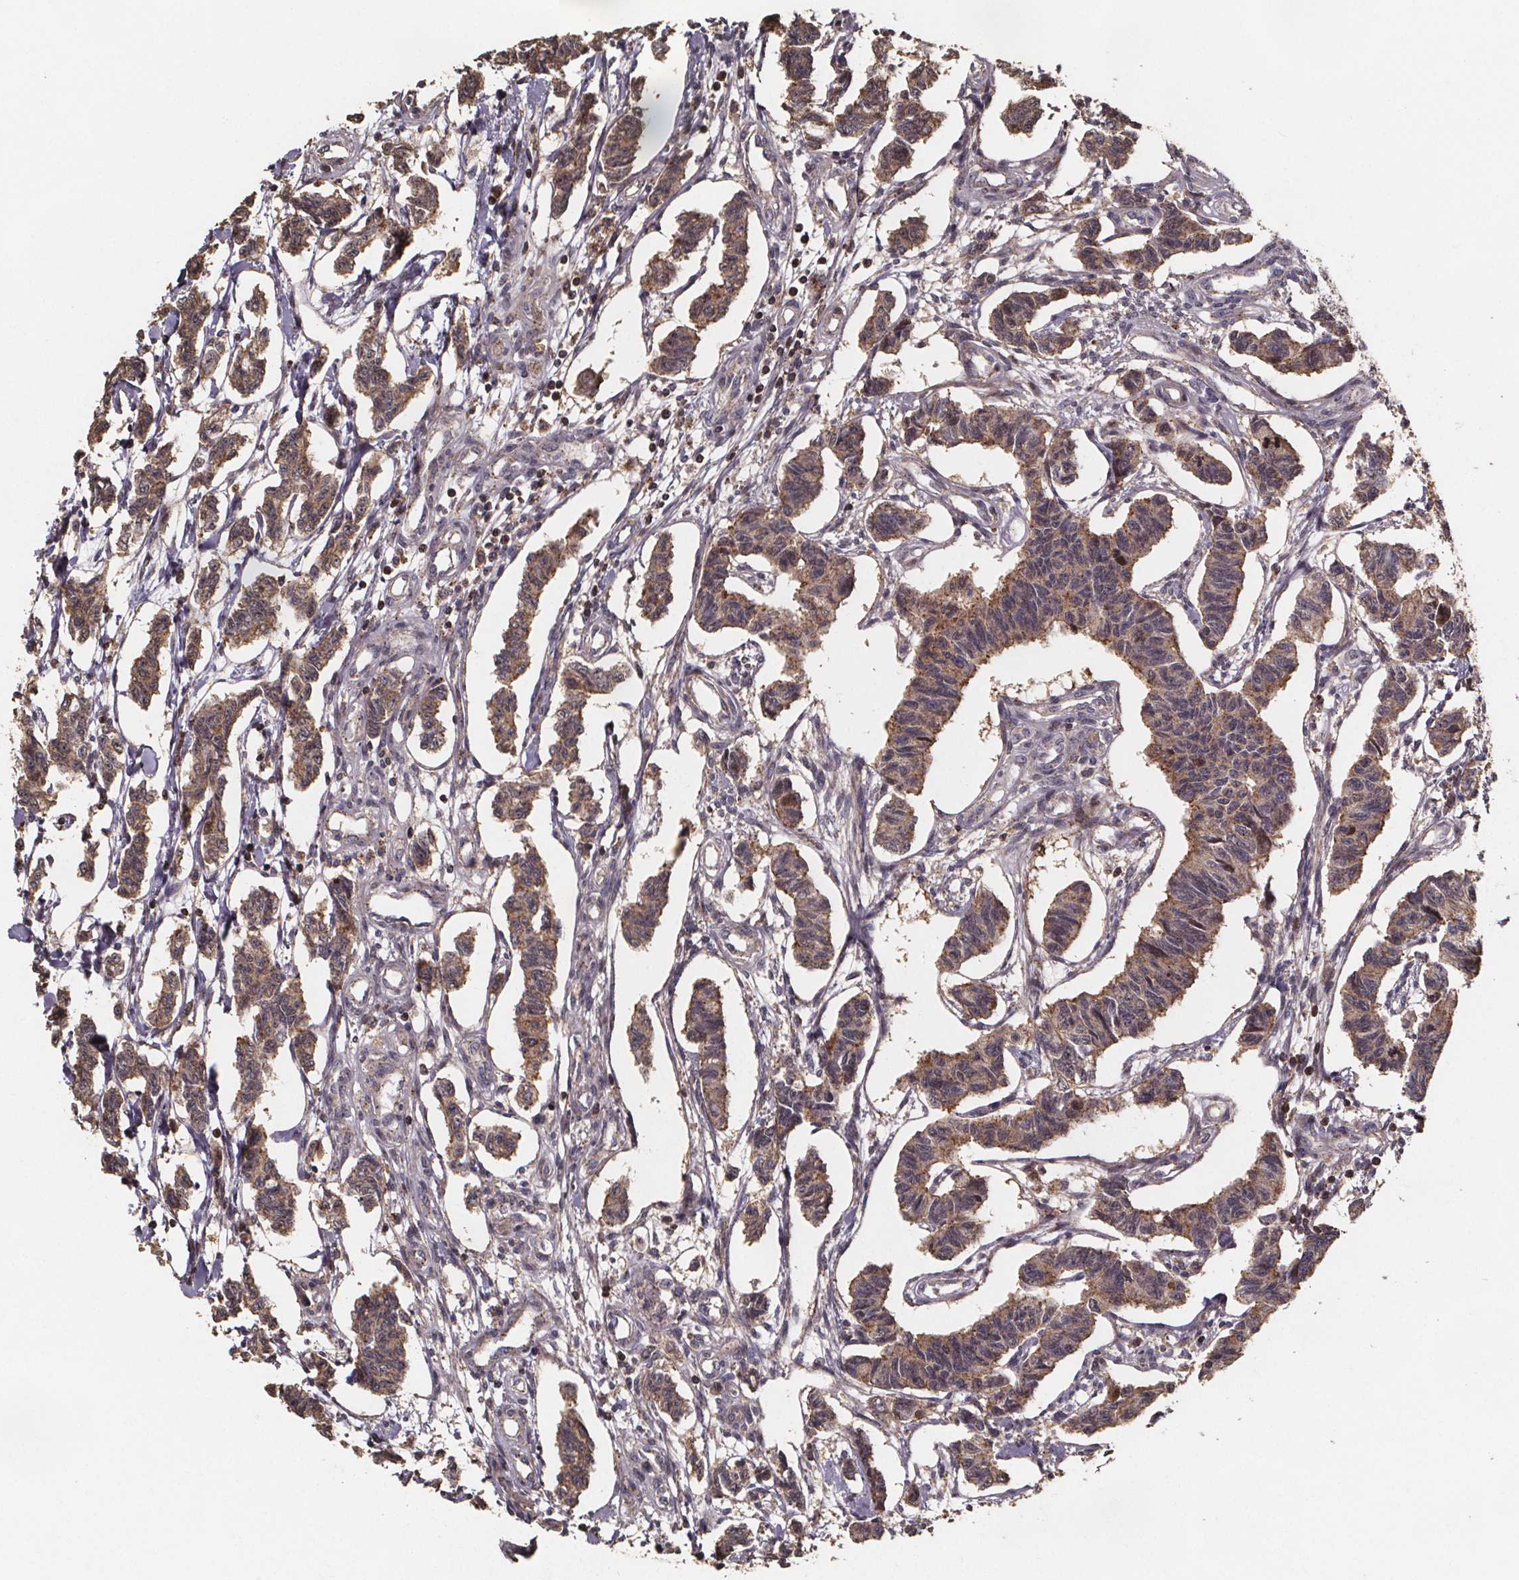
{"staining": {"intensity": "moderate", "quantity": ">75%", "location": "cytoplasmic/membranous"}, "tissue": "carcinoid", "cell_type": "Tumor cells", "image_type": "cancer", "snomed": [{"axis": "morphology", "description": "Carcinoid, malignant, NOS"}, {"axis": "topography", "description": "Kidney"}], "caption": "Carcinoid was stained to show a protein in brown. There is medium levels of moderate cytoplasmic/membranous expression in approximately >75% of tumor cells.", "gene": "ZNF879", "patient": {"sex": "female", "age": 41}}